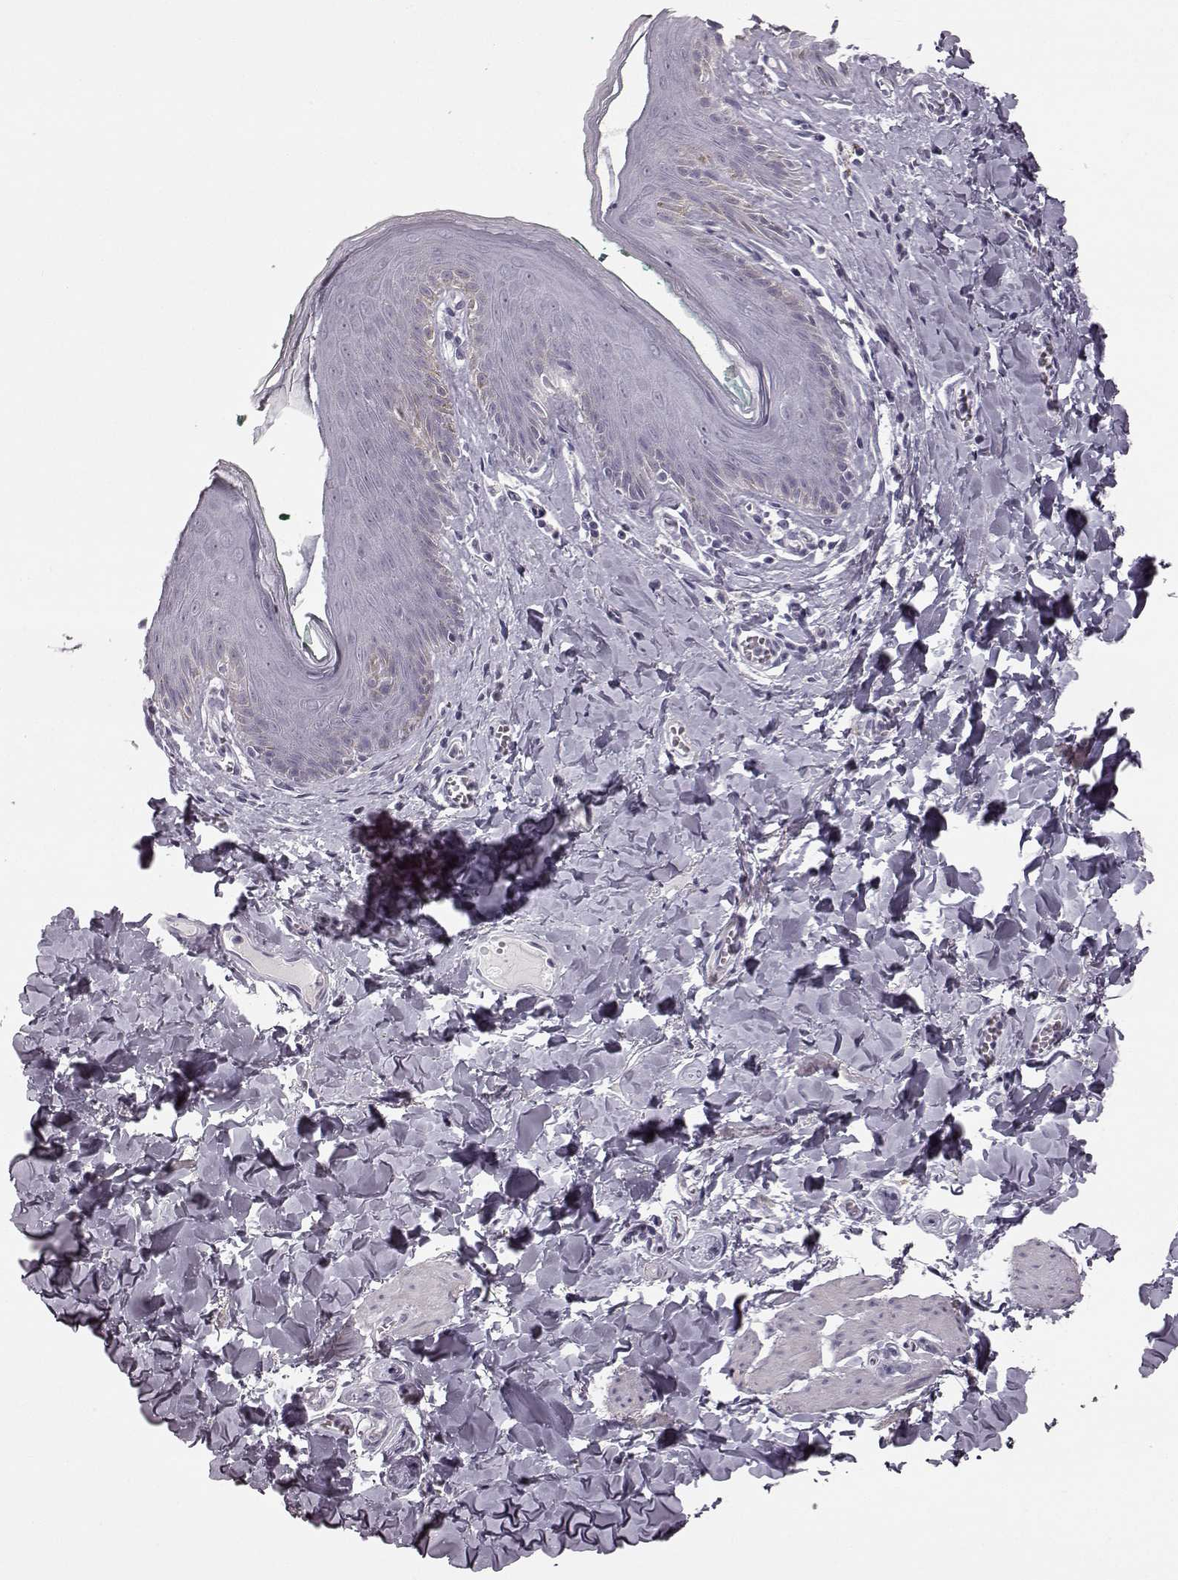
{"staining": {"intensity": "negative", "quantity": "none", "location": "none"}, "tissue": "skin", "cell_type": "Epidermal cells", "image_type": "normal", "snomed": [{"axis": "morphology", "description": "Normal tissue, NOS"}, {"axis": "topography", "description": "Vulva"}, {"axis": "topography", "description": "Peripheral nerve tissue"}], "caption": "Micrograph shows no protein staining in epidermal cells of normal skin.", "gene": "ZNF433", "patient": {"sex": "female", "age": 66}}